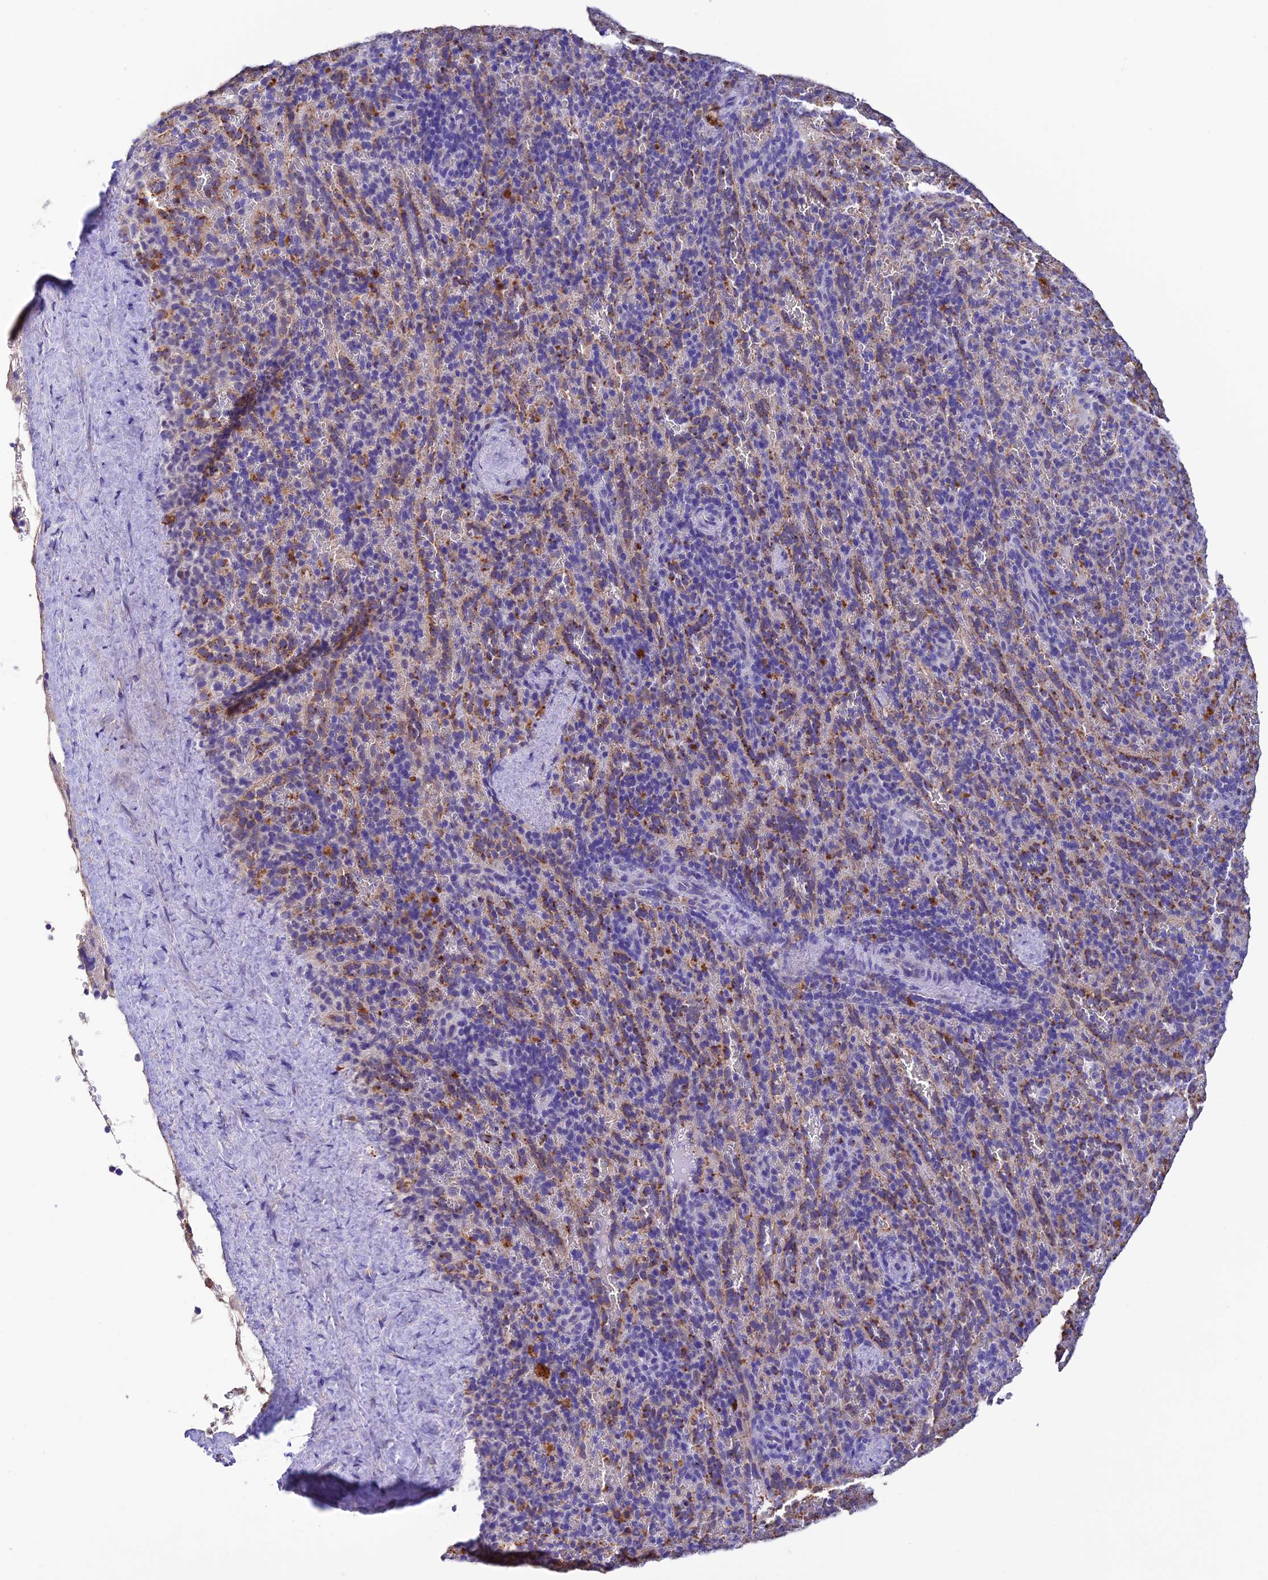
{"staining": {"intensity": "moderate", "quantity": "<25%", "location": "cytoplasmic/membranous"}, "tissue": "spleen", "cell_type": "Cells in red pulp", "image_type": "normal", "snomed": [{"axis": "morphology", "description": "Normal tissue, NOS"}, {"axis": "topography", "description": "Spleen"}], "caption": "A brown stain labels moderate cytoplasmic/membranous staining of a protein in cells in red pulp of unremarkable human spleen. Immunohistochemistry (ihc) stains the protein in brown and the nuclei are stained blue.", "gene": "ENSG00000255439", "patient": {"sex": "female", "age": 21}}